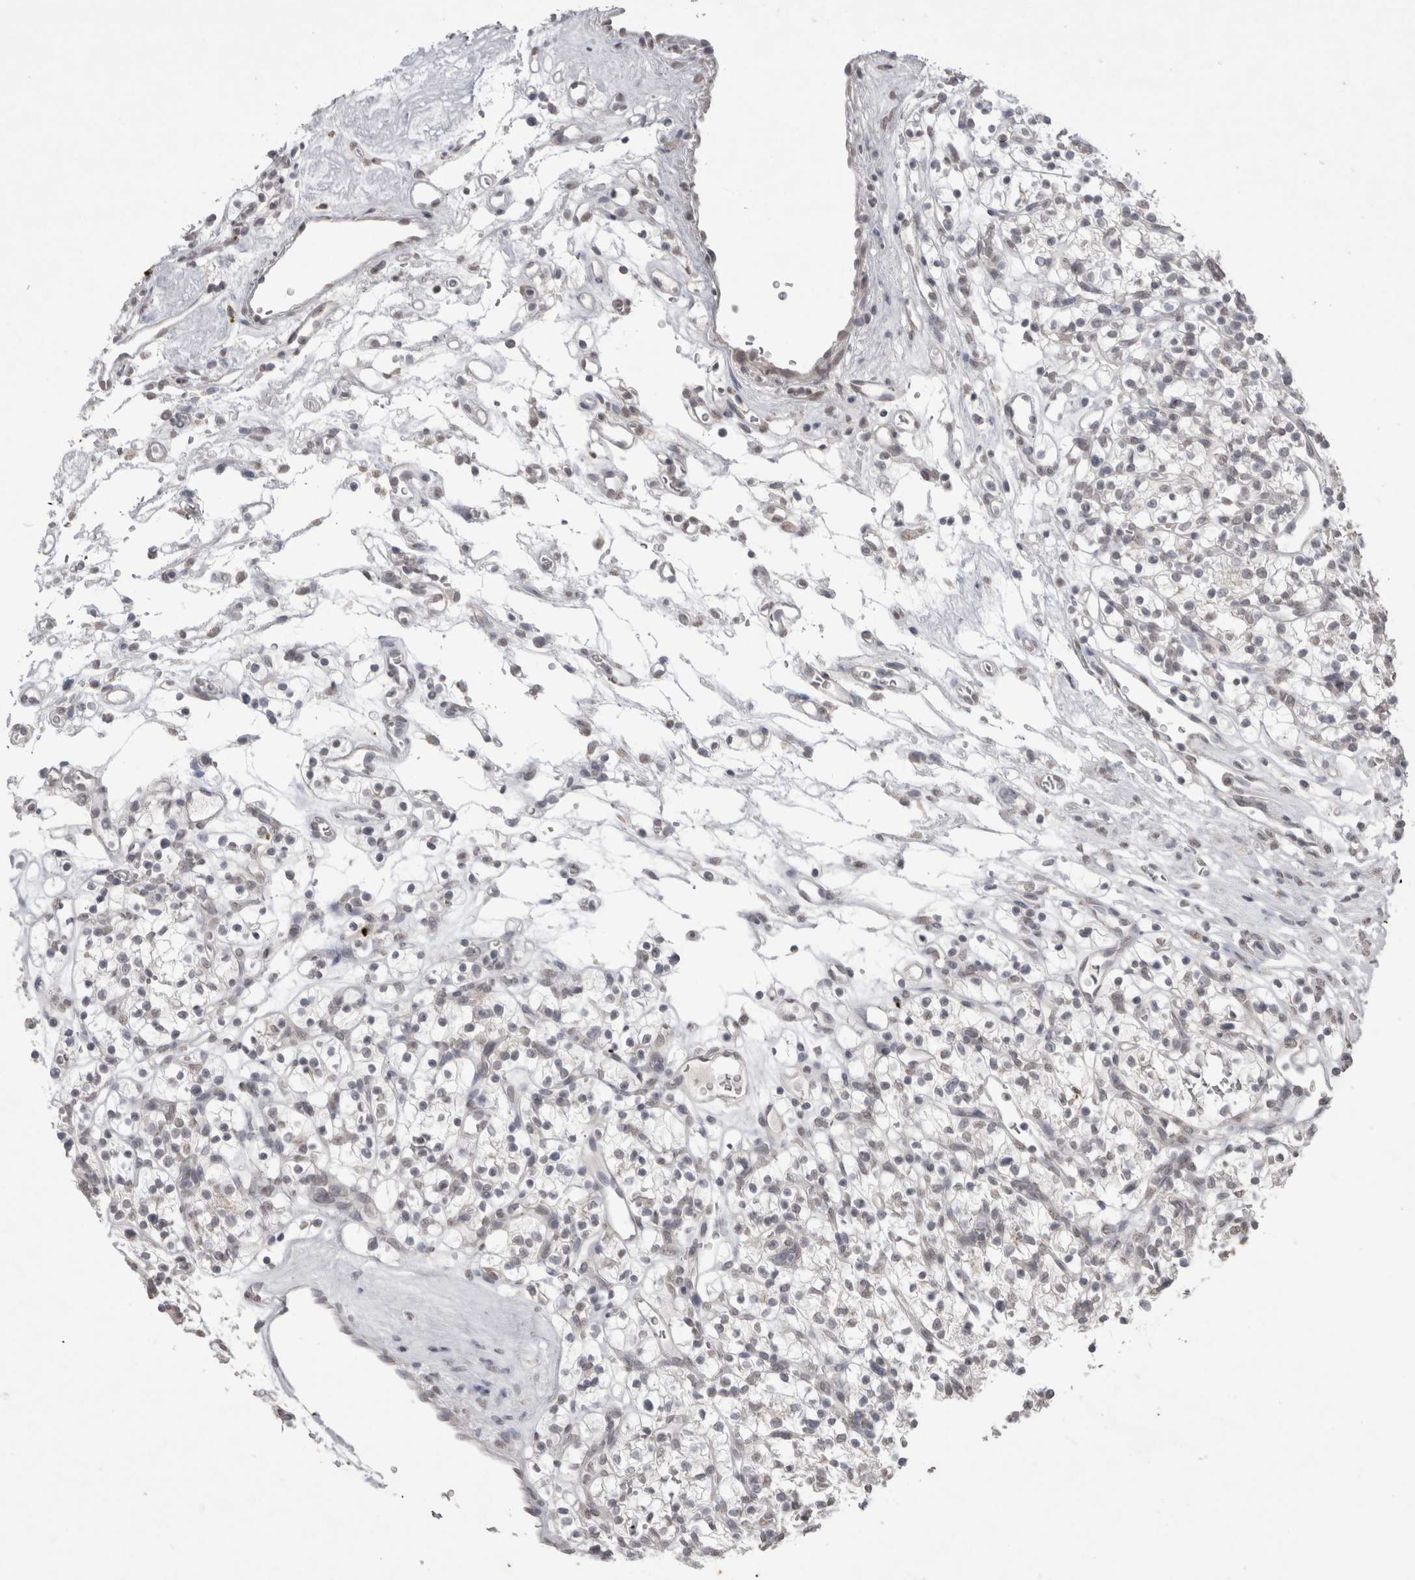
{"staining": {"intensity": "negative", "quantity": "none", "location": "none"}, "tissue": "renal cancer", "cell_type": "Tumor cells", "image_type": "cancer", "snomed": [{"axis": "morphology", "description": "Adenocarcinoma, NOS"}, {"axis": "topography", "description": "Kidney"}], "caption": "Human renal cancer stained for a protein using immunohistochemistry (IHC) shows no staining in tumor cells.", "gene": "DDX4", "patient": {"sex": "female", "age": 57}}